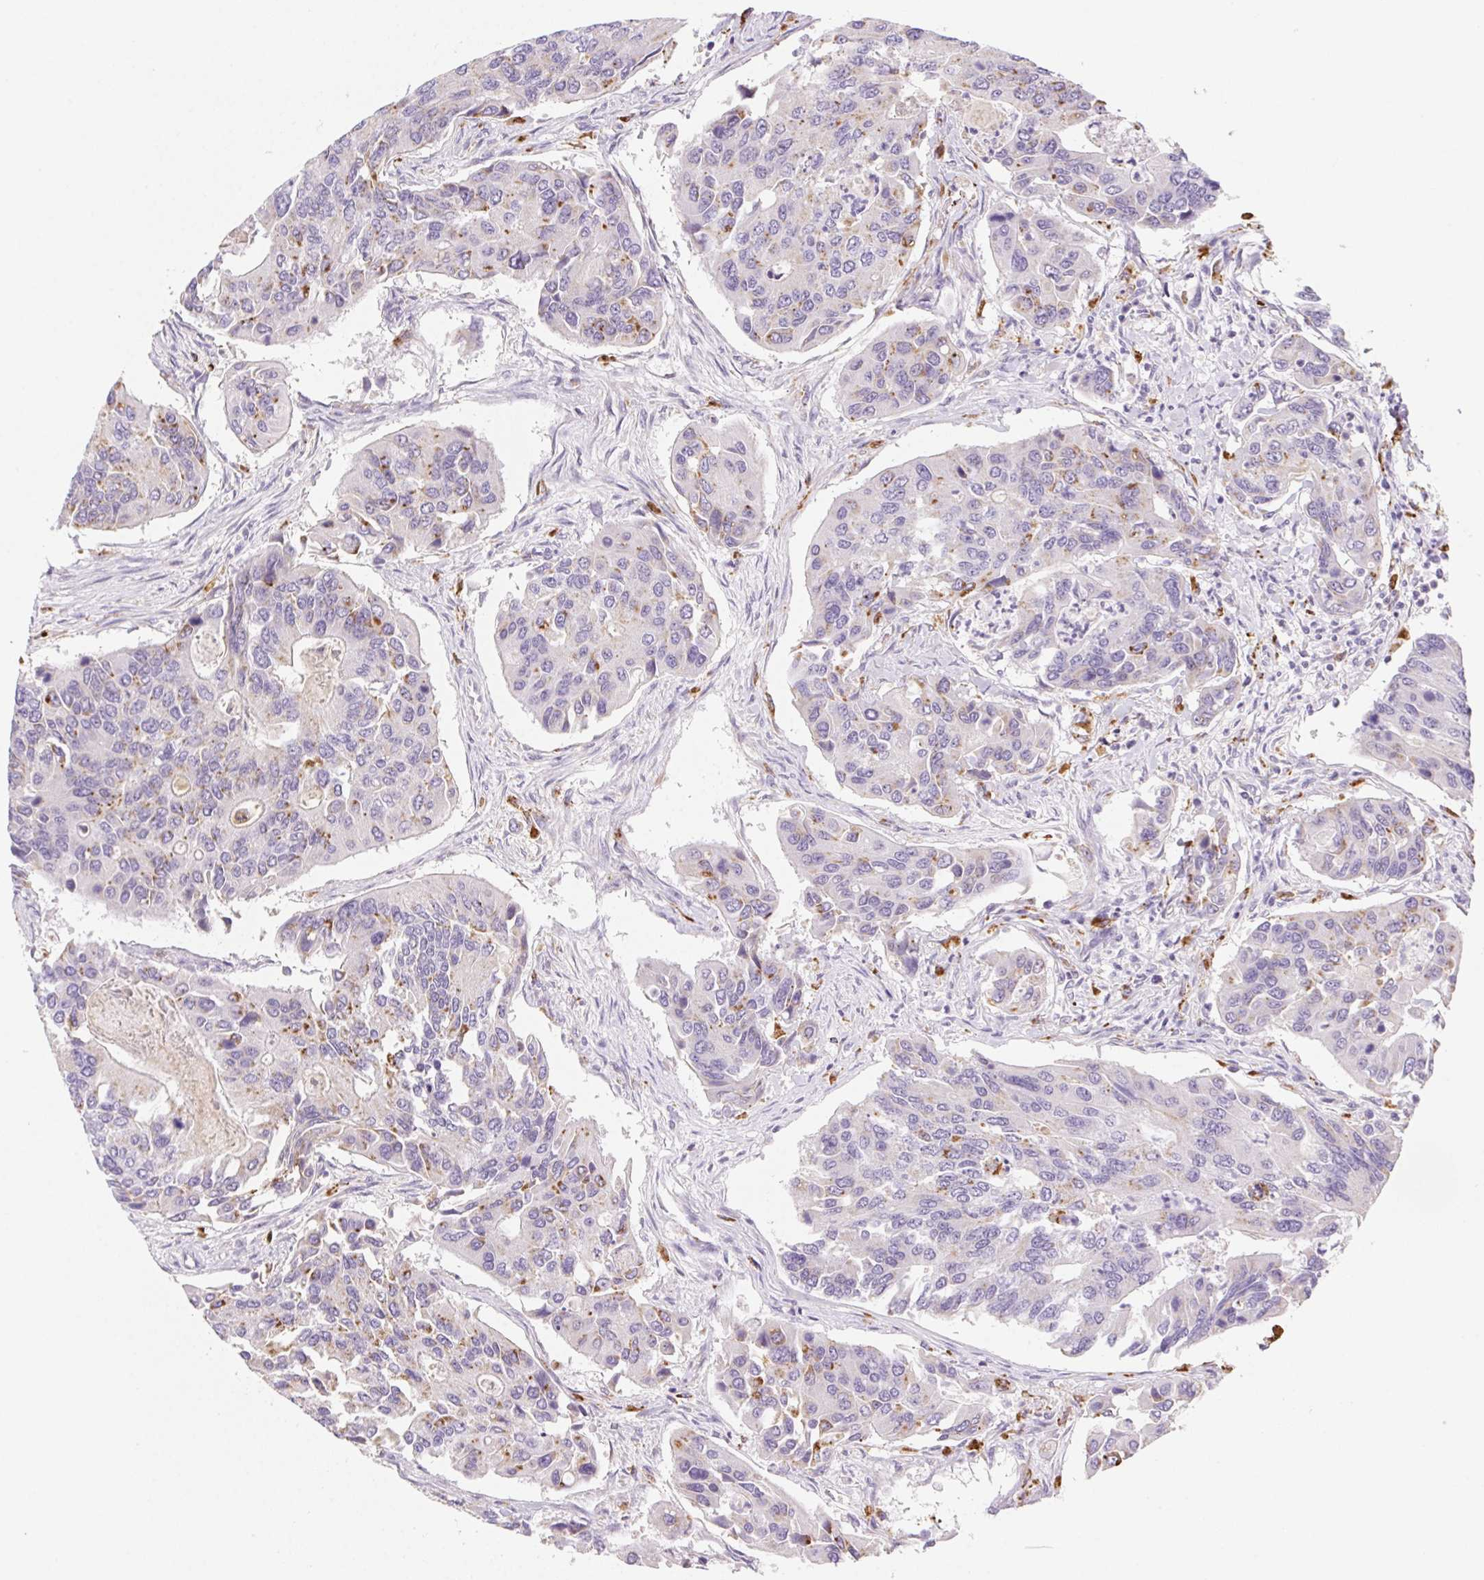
{"staining": {"intensity": "moderate", "quantity": "<25%", "location": "cytoplasmic/membranous"}, "tissue": "colorectal cancer", "cell_type": "Tumor cells", "image_type": "cancer", "snomed": [{"axis": "morphology", "description": "Adenocarcinoma, NOS"}, {"axis": "topography", "description": "Colon"}], "caption": "Colorectal adenocarcinoma tissue shows moderate cytoplasmic/membranous positivity in approximately <25% of tumor cells", "gene": "LIPA", "patient": {"sex": "female", "age": 67}}